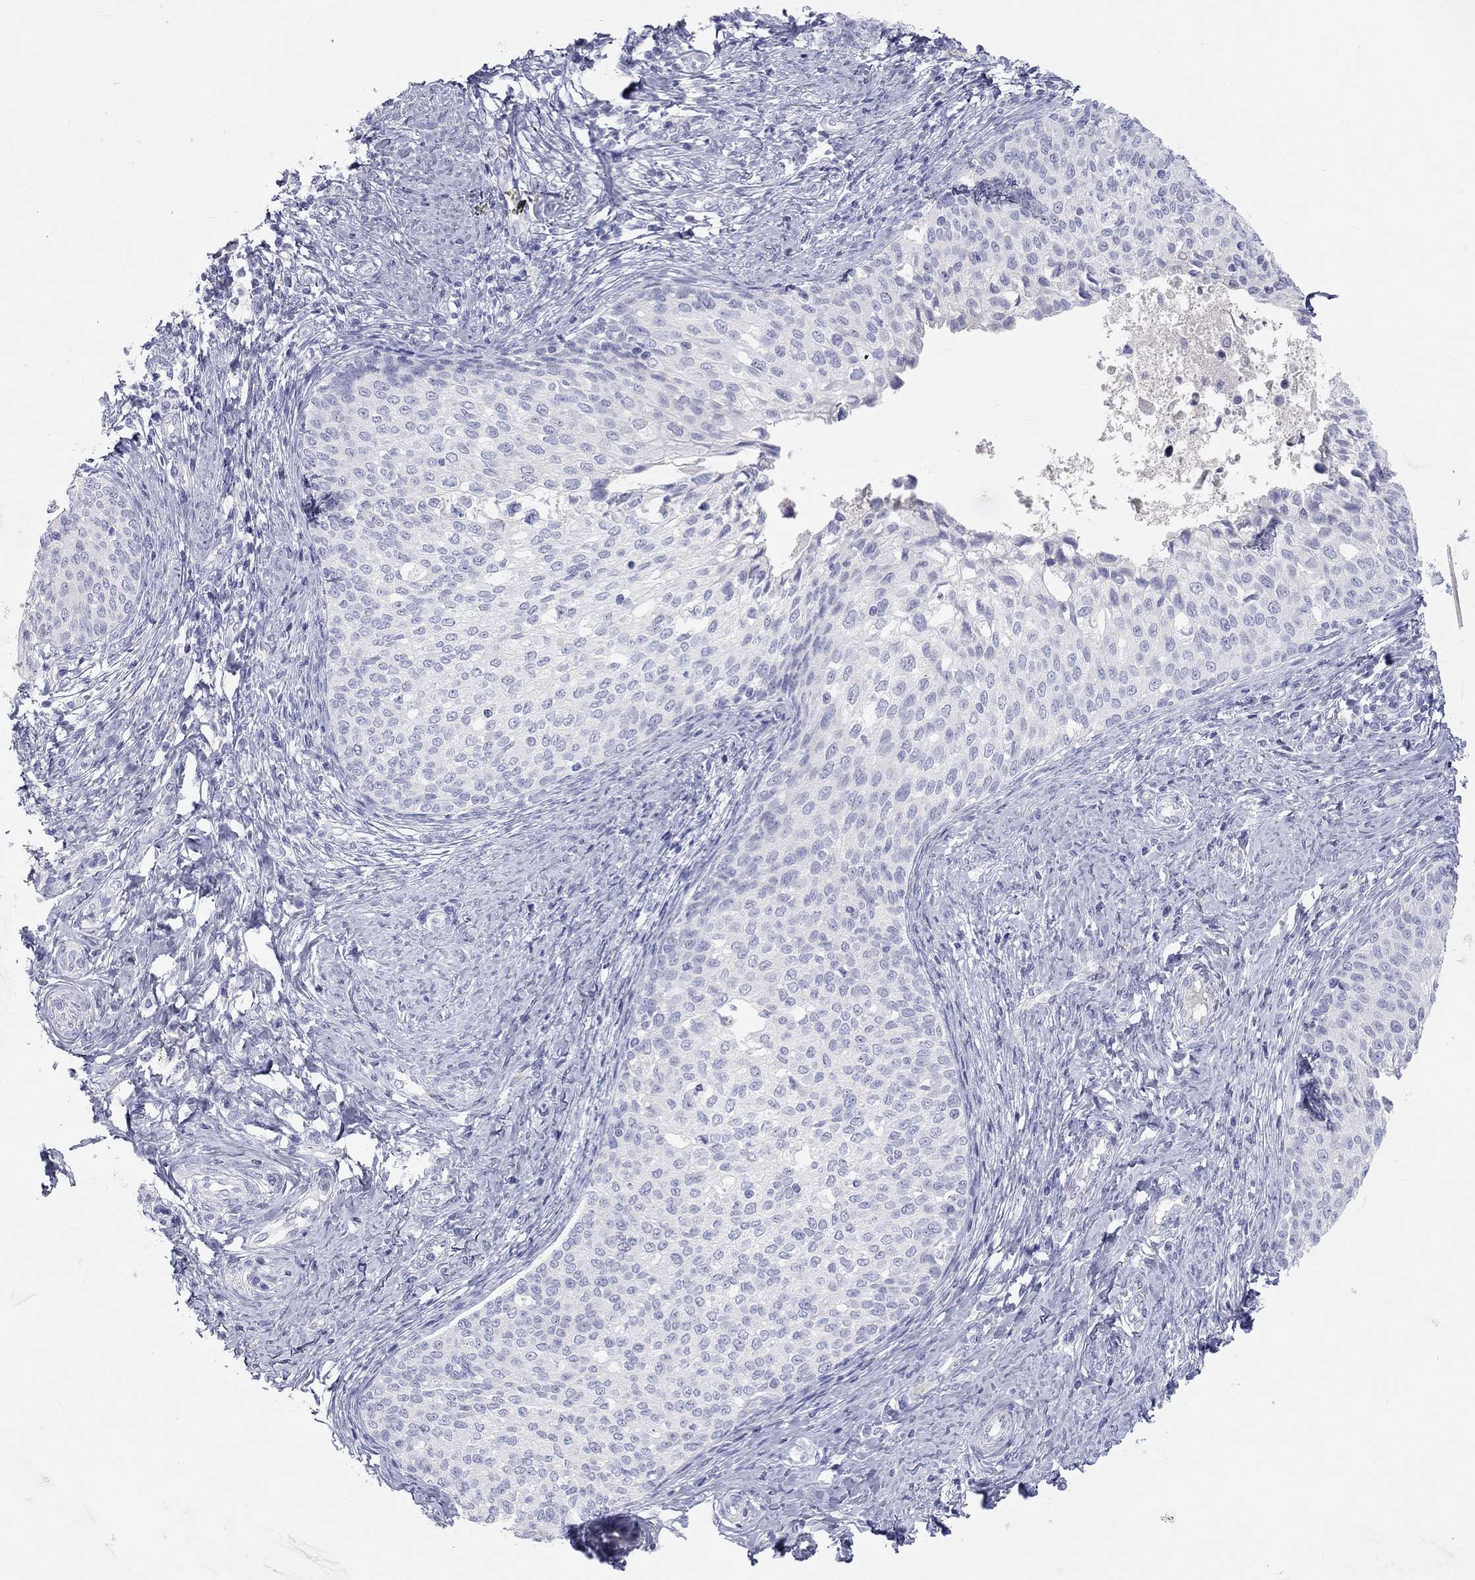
{"staining": {"intensity": "negative", "quantity": "none", "location": "none"}, "tissue": "cervical cancer", "cell_type": "Tumor cells", "image_type": "cancer", "snomed": [{"axis": "morphology", "description": "Squamous cell carcinoma, NOS"}, {"axis": "topography", "description": "Cervix"}], "caption": "Micrograph shows no protein expression in tumor cells of cervical cancer (squamous cell carcinoma) tissue.", "gene": "PCDHGC5", "patient": {"sex": "female", "age": 51}}